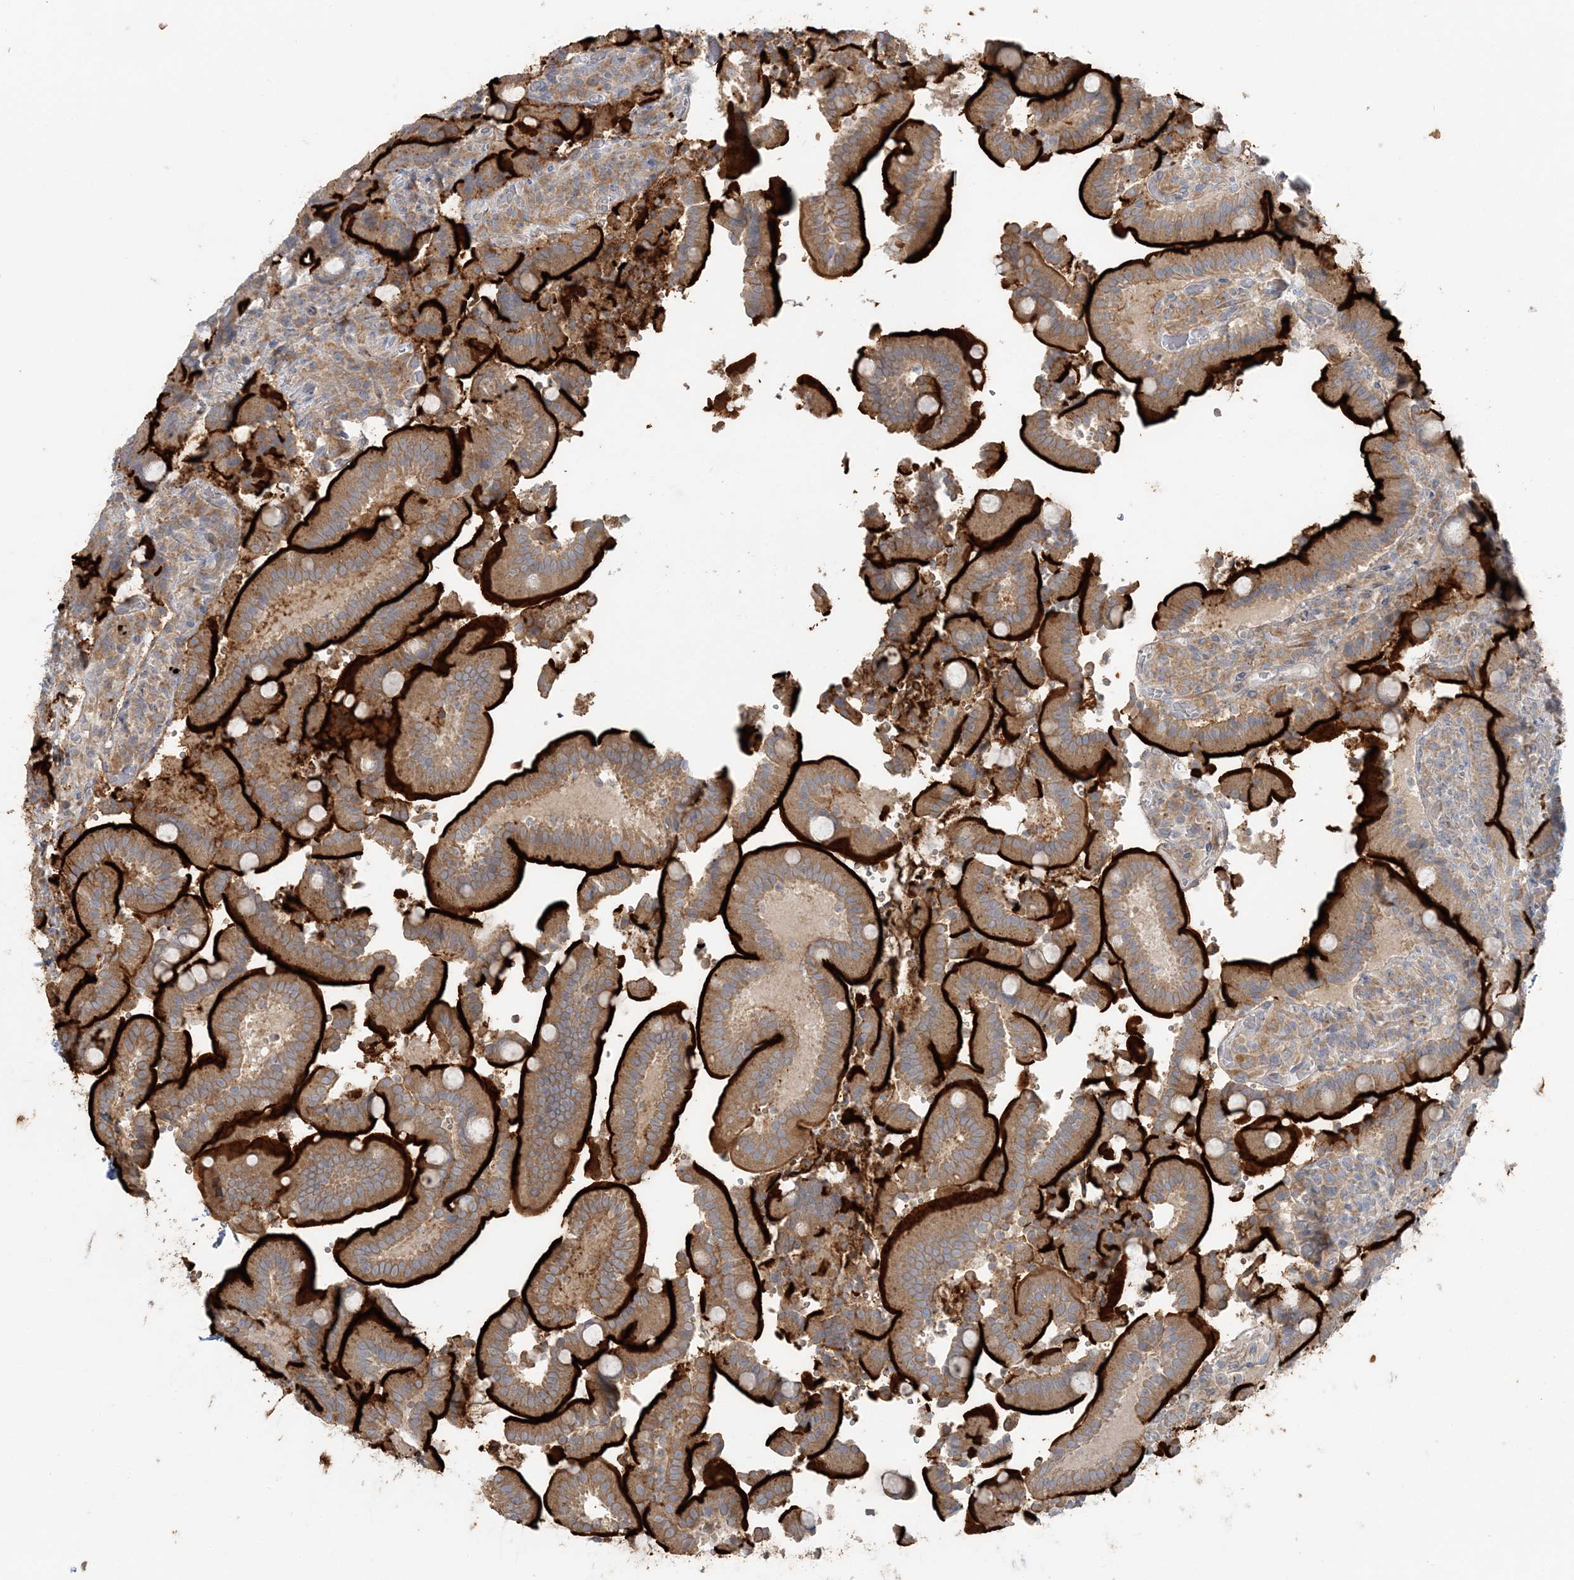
{"staining": {"intensity": "strong", "quantity": "25%-75%", "location": "cytoplasmic/membranous"}, "tissue": "duodenum", "cell_type": "Glandular cells", "image_type": "normal", "snomed": [{"axis": "morphology", "description": "Normal tissue, NOS"}, {"axis": "topography", "description": "Duodenum"}], "caption": "Duodenum stained for a protein displays strong cytoplasmic/membranous positivity in glandular cells. The staining was performed using DAB to visualize the protein expression in brown, while the nuclei were stained in blue with hematoxylin (Magnification: 20x).", "gene": "TBC1D5", "patient": {"sex": "female", "age": 62}}